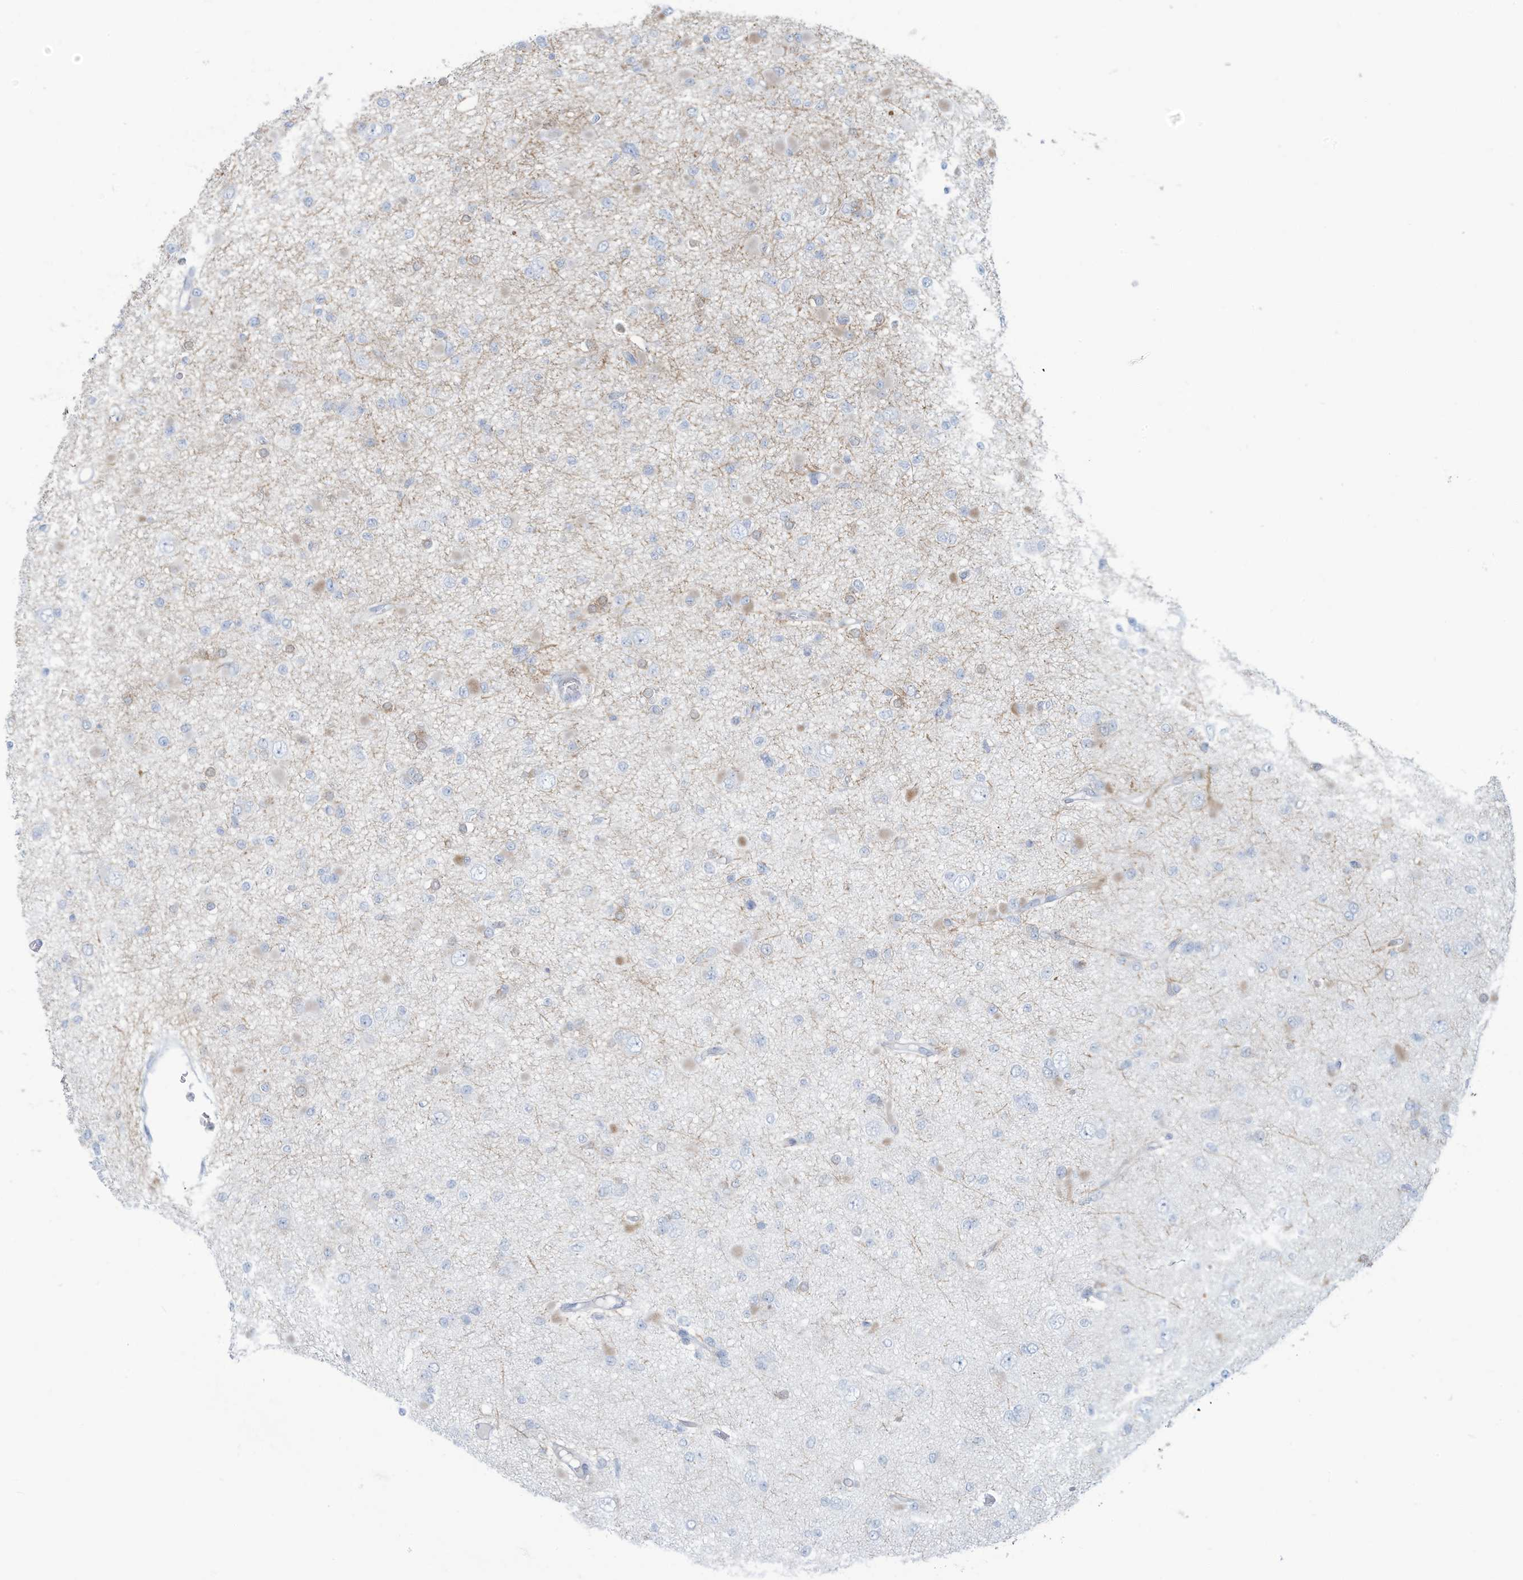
{"staining": {"intensity": "weak", "quantity": "<25%", "location": "cytoplasmic/membranous"}, "tissue": "glioma", "cell_type": "Tumor cells", "image_type": "cancer", "snomed": [{"axis": "morphology", "description": "Glioma, malignant, Low grade"}, {"axis": "topography", "description": "Brain"}], "caption": "High magnification brightfield microscopy of glioma stained with DAB (brown) and counterstained with hematoxylin (blue): tumor cells show no significant positivity.", "gene": "ERI2", "patient": {"sex": "female", "age": 22}}